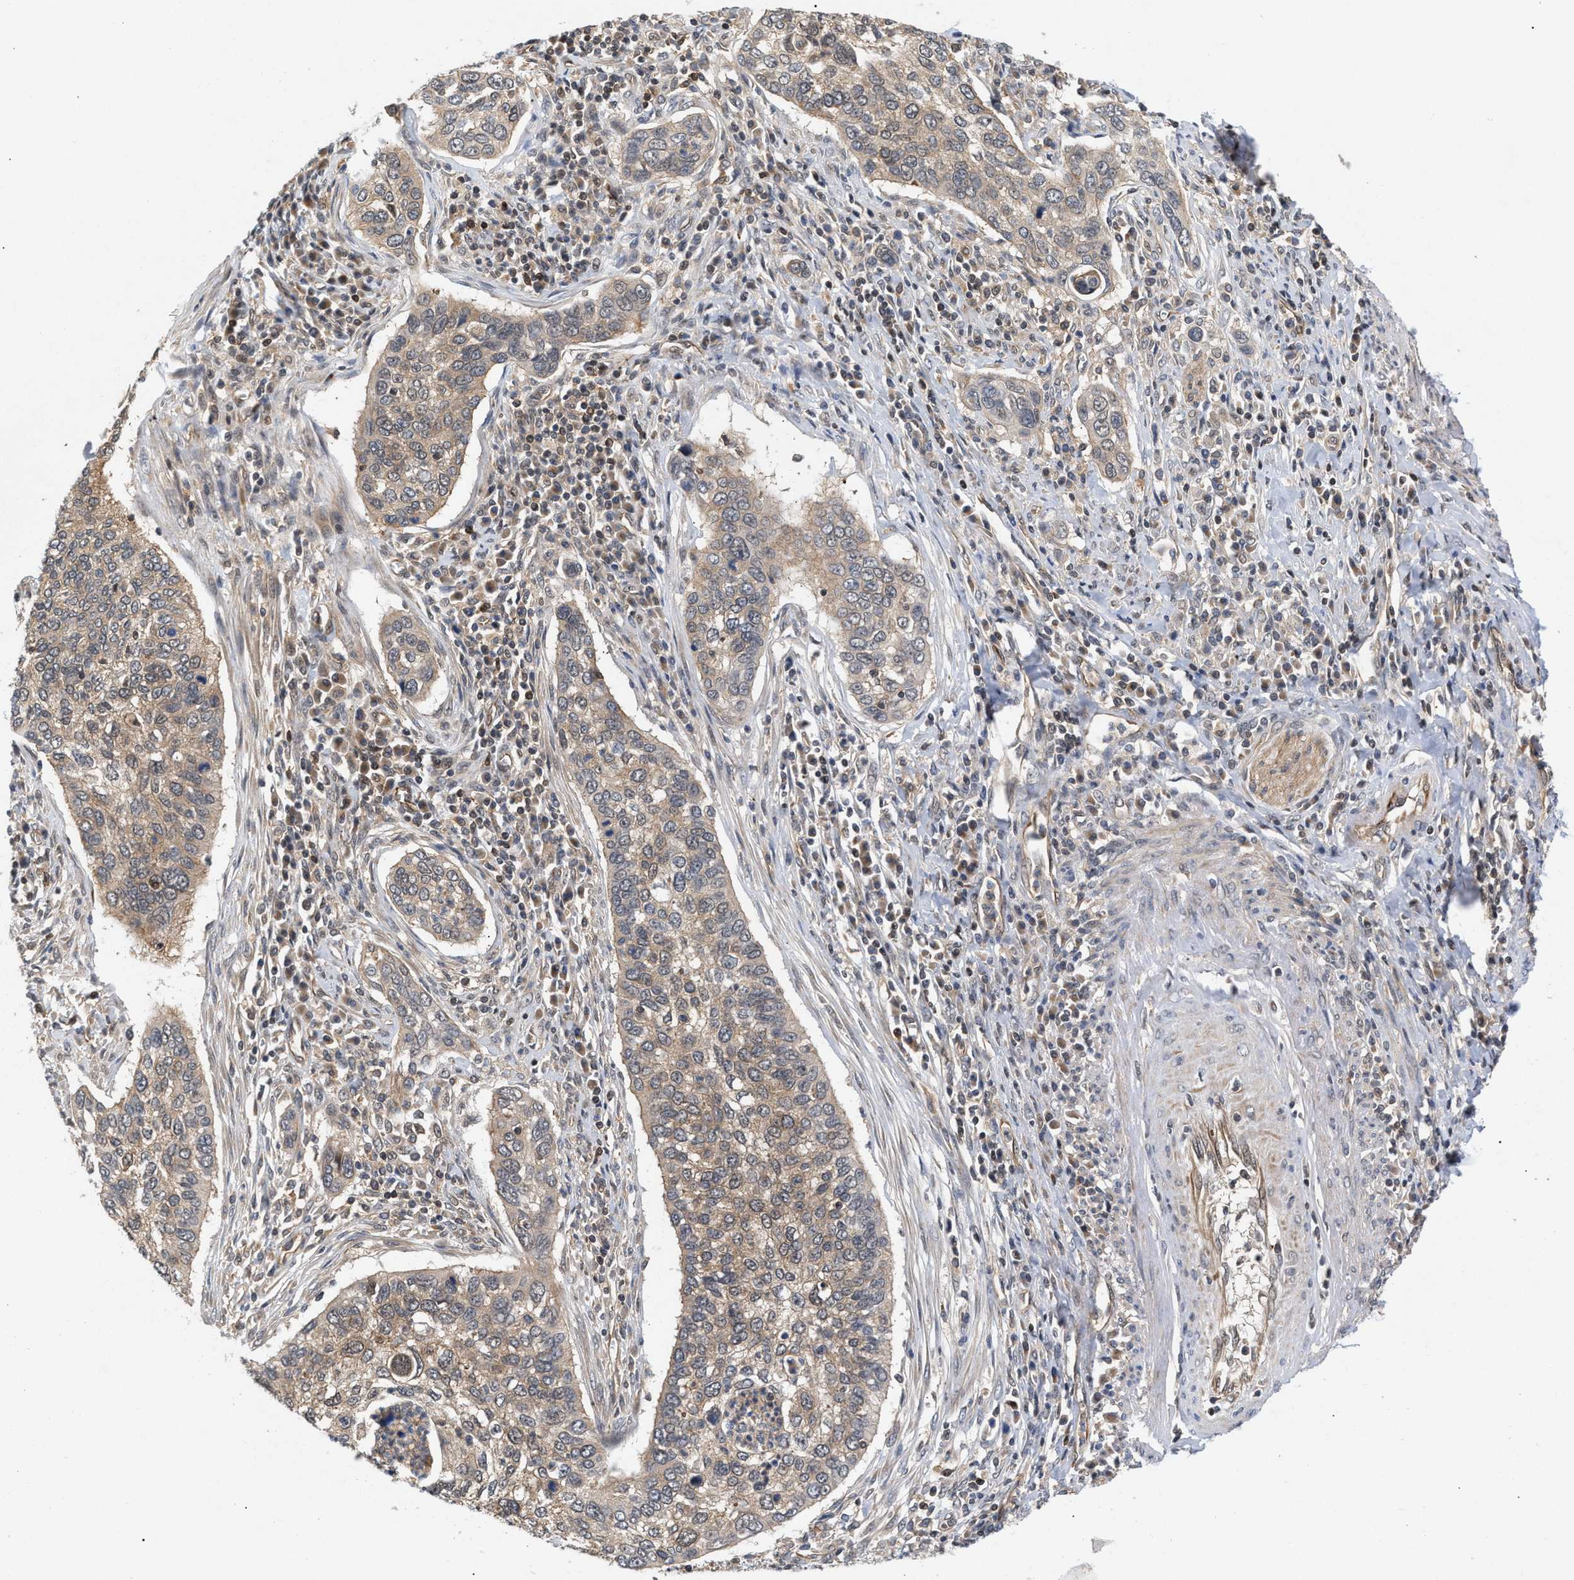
{"staining": {"intensity": "weak", "quantity": ">75%", "location": "cytoplasmic/membranous"}, "tissue": "cervical cancer", "cell_type": "Tumor cells", "image_type": "cancer", "snomed": [{"axis": "morphology", "description": "Squamous cell carcinoma, NOS"}, {"axis": "topography", "description": "Cervix"}], "caption": "A micrograph showing weak cytoplasmic/membranous positivity in about >75% of tumor cells in cervical squamous cell carcinoma, as visualized by brown immunohistochemical staining.", "gene": "GLOD4", "patient": {"sex": "female", "age": 53}}